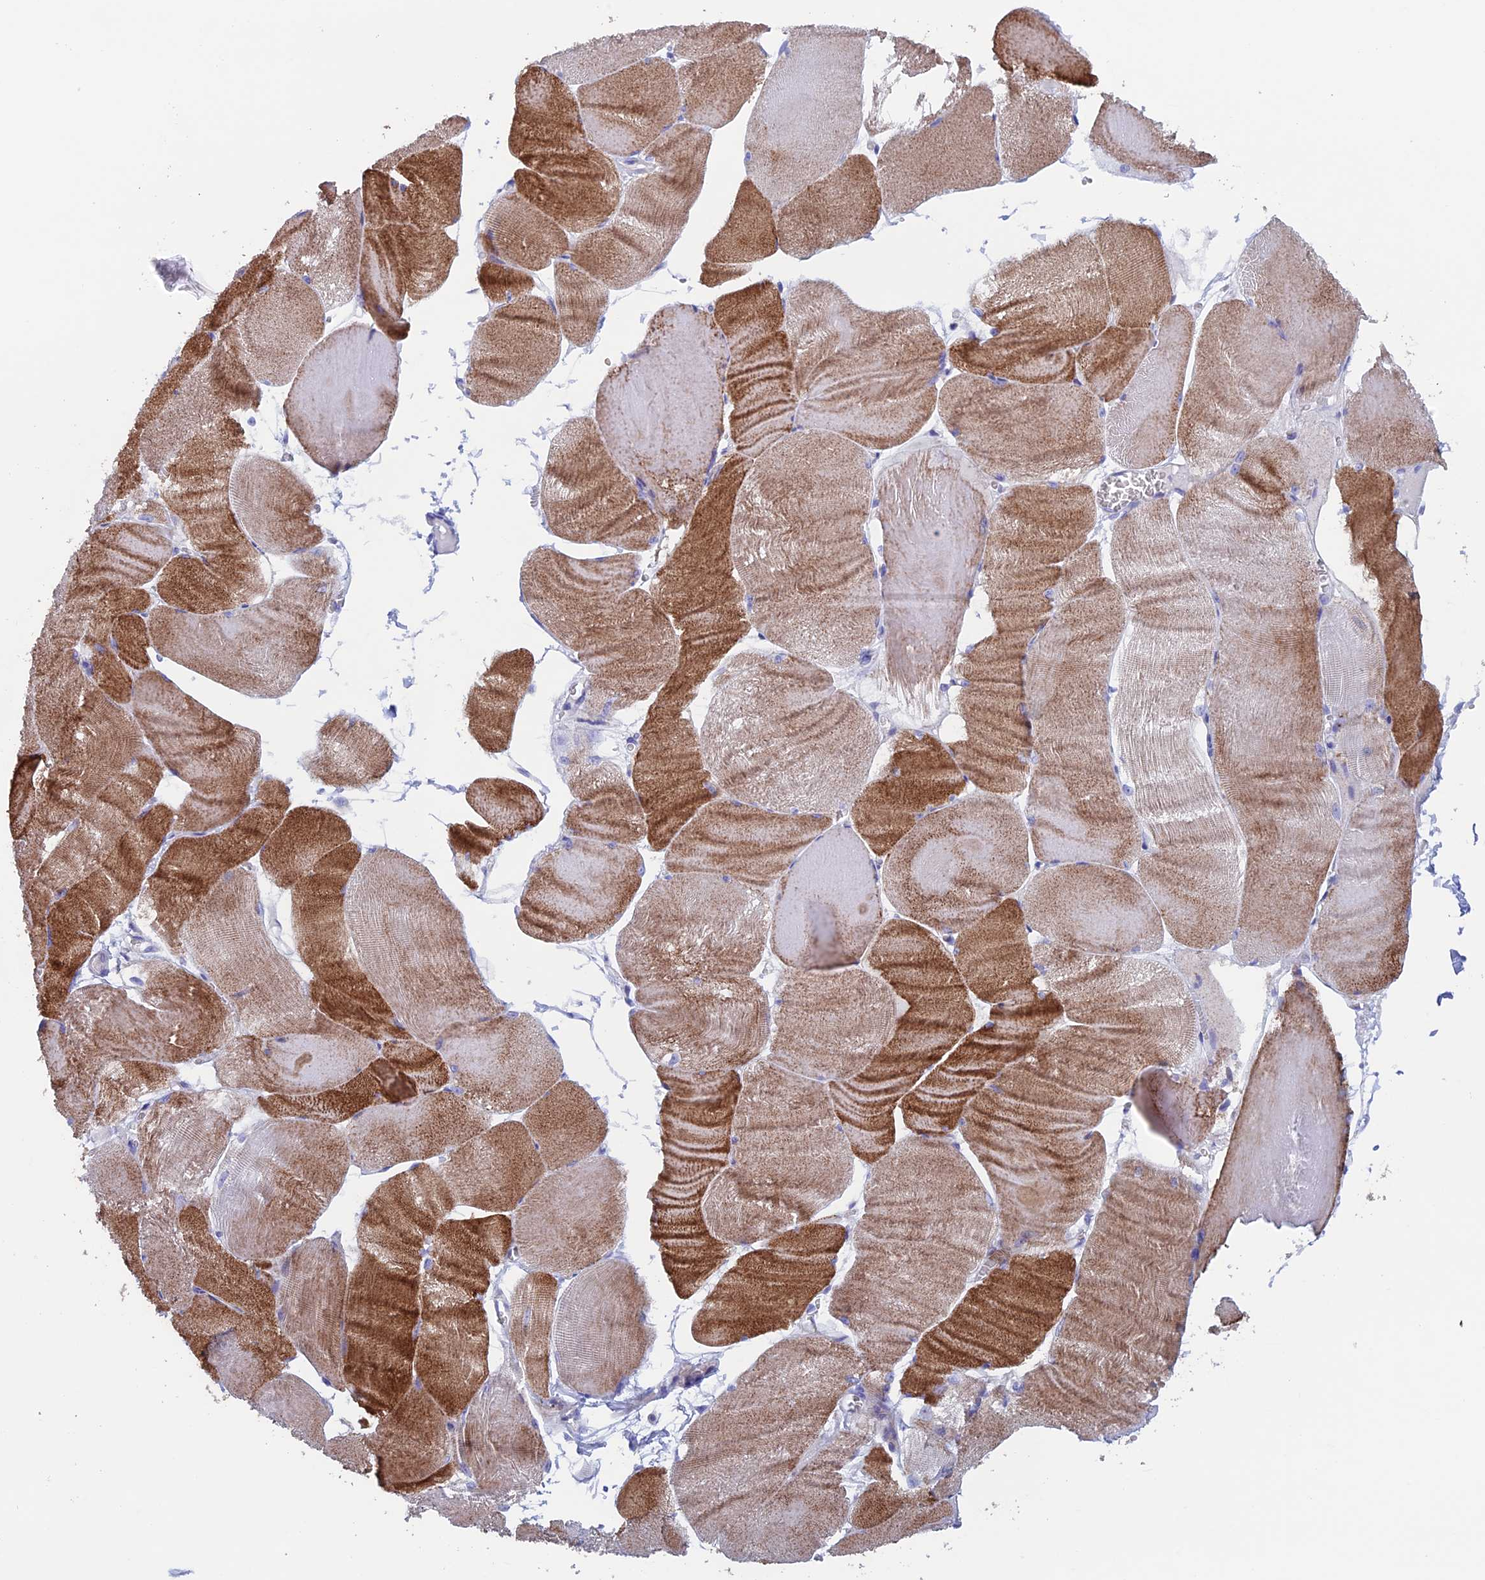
{"staining": {"intensity": "strong", "quantity": "25%-75%", "location": "cytoplasmic/membranous"}, "tissue": "skeletal muscle", "cell_type": "Myocytes", "image_type": "normal", "snomed": [{"axis": "morphology", "description": "Normal tissue, NOS"}, {"axis": "morphology", "description": "Basal cell carcinoma"}, {"axis": "topography", "description": "Skeletal muscle"}], "caption": "Protein expression by immunohistochemistry (IHC) exhibits strong cytoplasmic/membranous expression in about 25%-75% of myocytes in unremarkable skeletal muscle. Immunohistochemistry (ihc) stains the protein in brown and the nuclei are stained blue.", "gene": "PSMC3IP", "patient": {"sex": "female", "age": 64}}